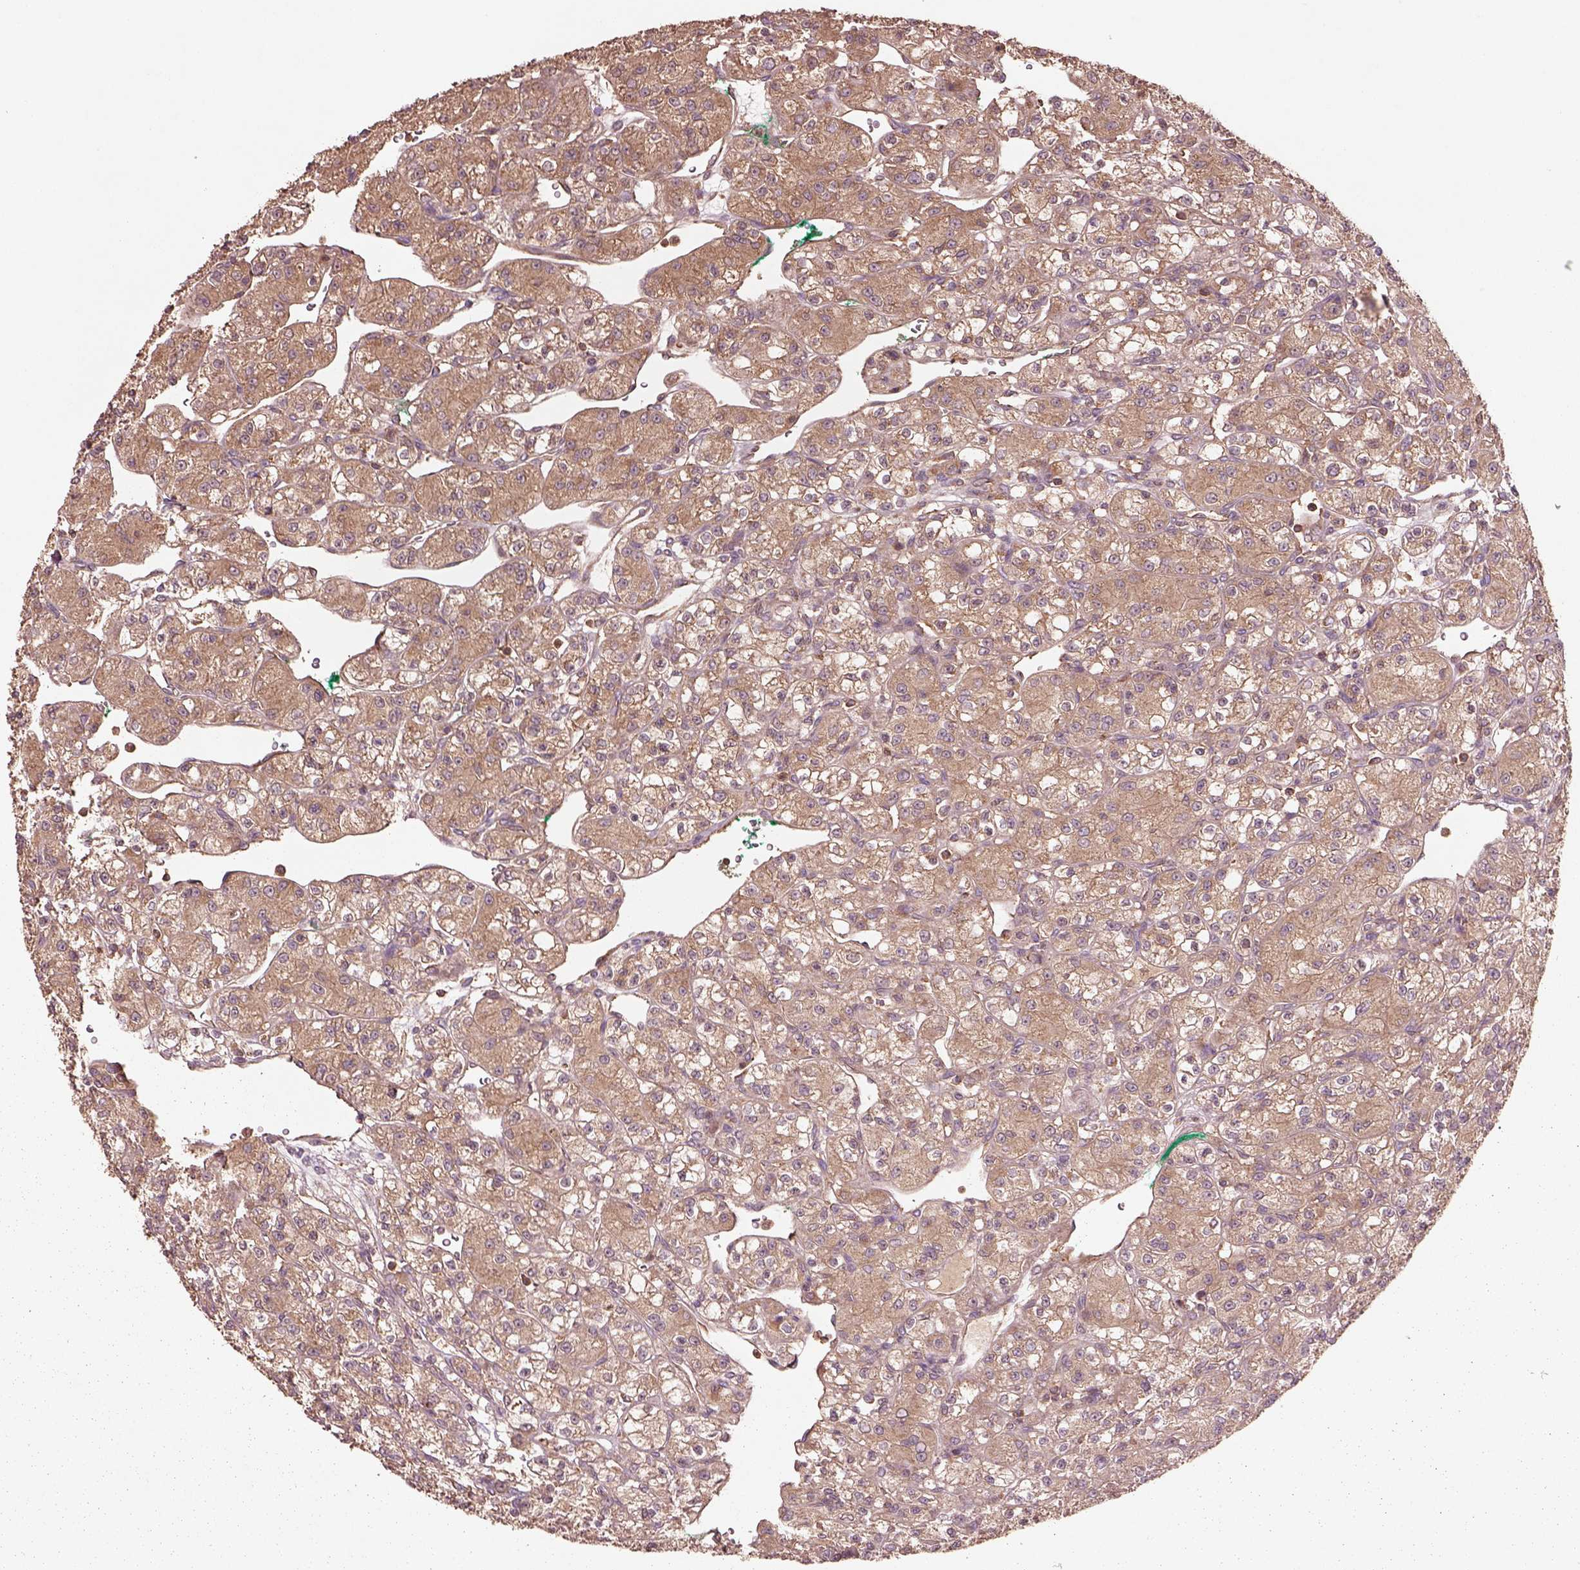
{"staining": {"intensity": "moderate", "quantity": "25%-75%", "location": "cytoplasmic/membranous"}, "tissue": "renal cancer", "cell_type": "Tumor cells", "image_type": "cancer", "snomed": [{"axis": "morphology", "description": "Adenocarcinoma, NOS"}, {"axis": "topography", "description": "Kidney"}], "caption": "This histopathology image shows immunohistochemistry staining of human renal cancer (adenocarcinoma), with medium moderate cytoplasmic/membranous positivity in approximately 25%-75% of tumor cells.", "gene": "TRADD", "patient": {"sex": "female", "age": 70}}